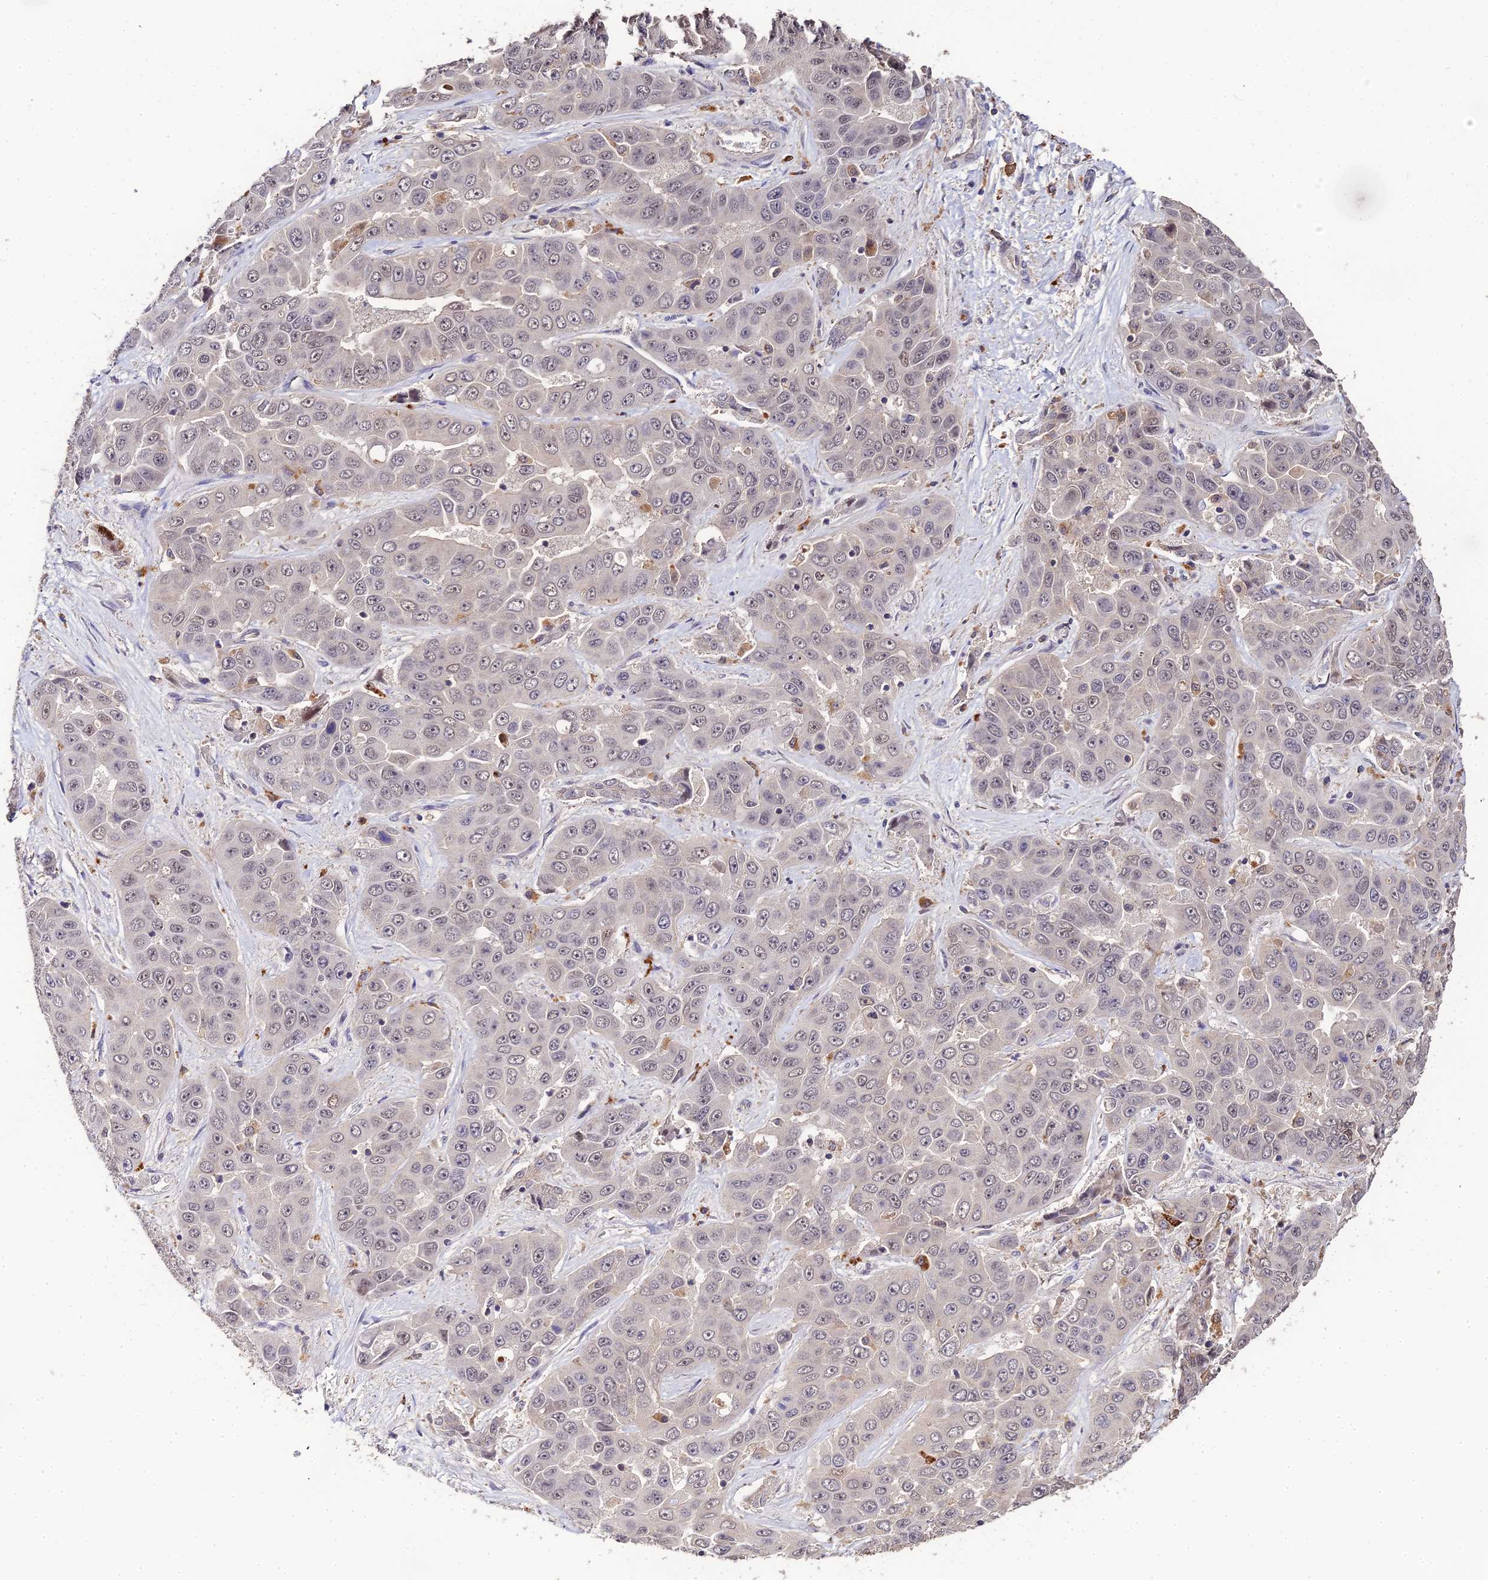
{"staining": {"intensity": "weak", "quantity": "25%-75%", "location": "nuclear"}, "tissue": "liver cancer", "cell_type": "Tumor cells", "image_type": "cancer", "snomed": [{"axis": "morphology", "description": "Cholangiocarcinoma"}, {"axis": "topography", "description": "Liver"}], "caption": "Tumor cells show low levels of weak nuclear staining in approximately 25%-75% of cells in liver cholangiocarcinoma. Immunohistochemistry (ihc) stains the protein of interest in brown and the nuclei are stained blue.", "gene": "LSM5", "patient": {"sex": "female", "age": 52}}